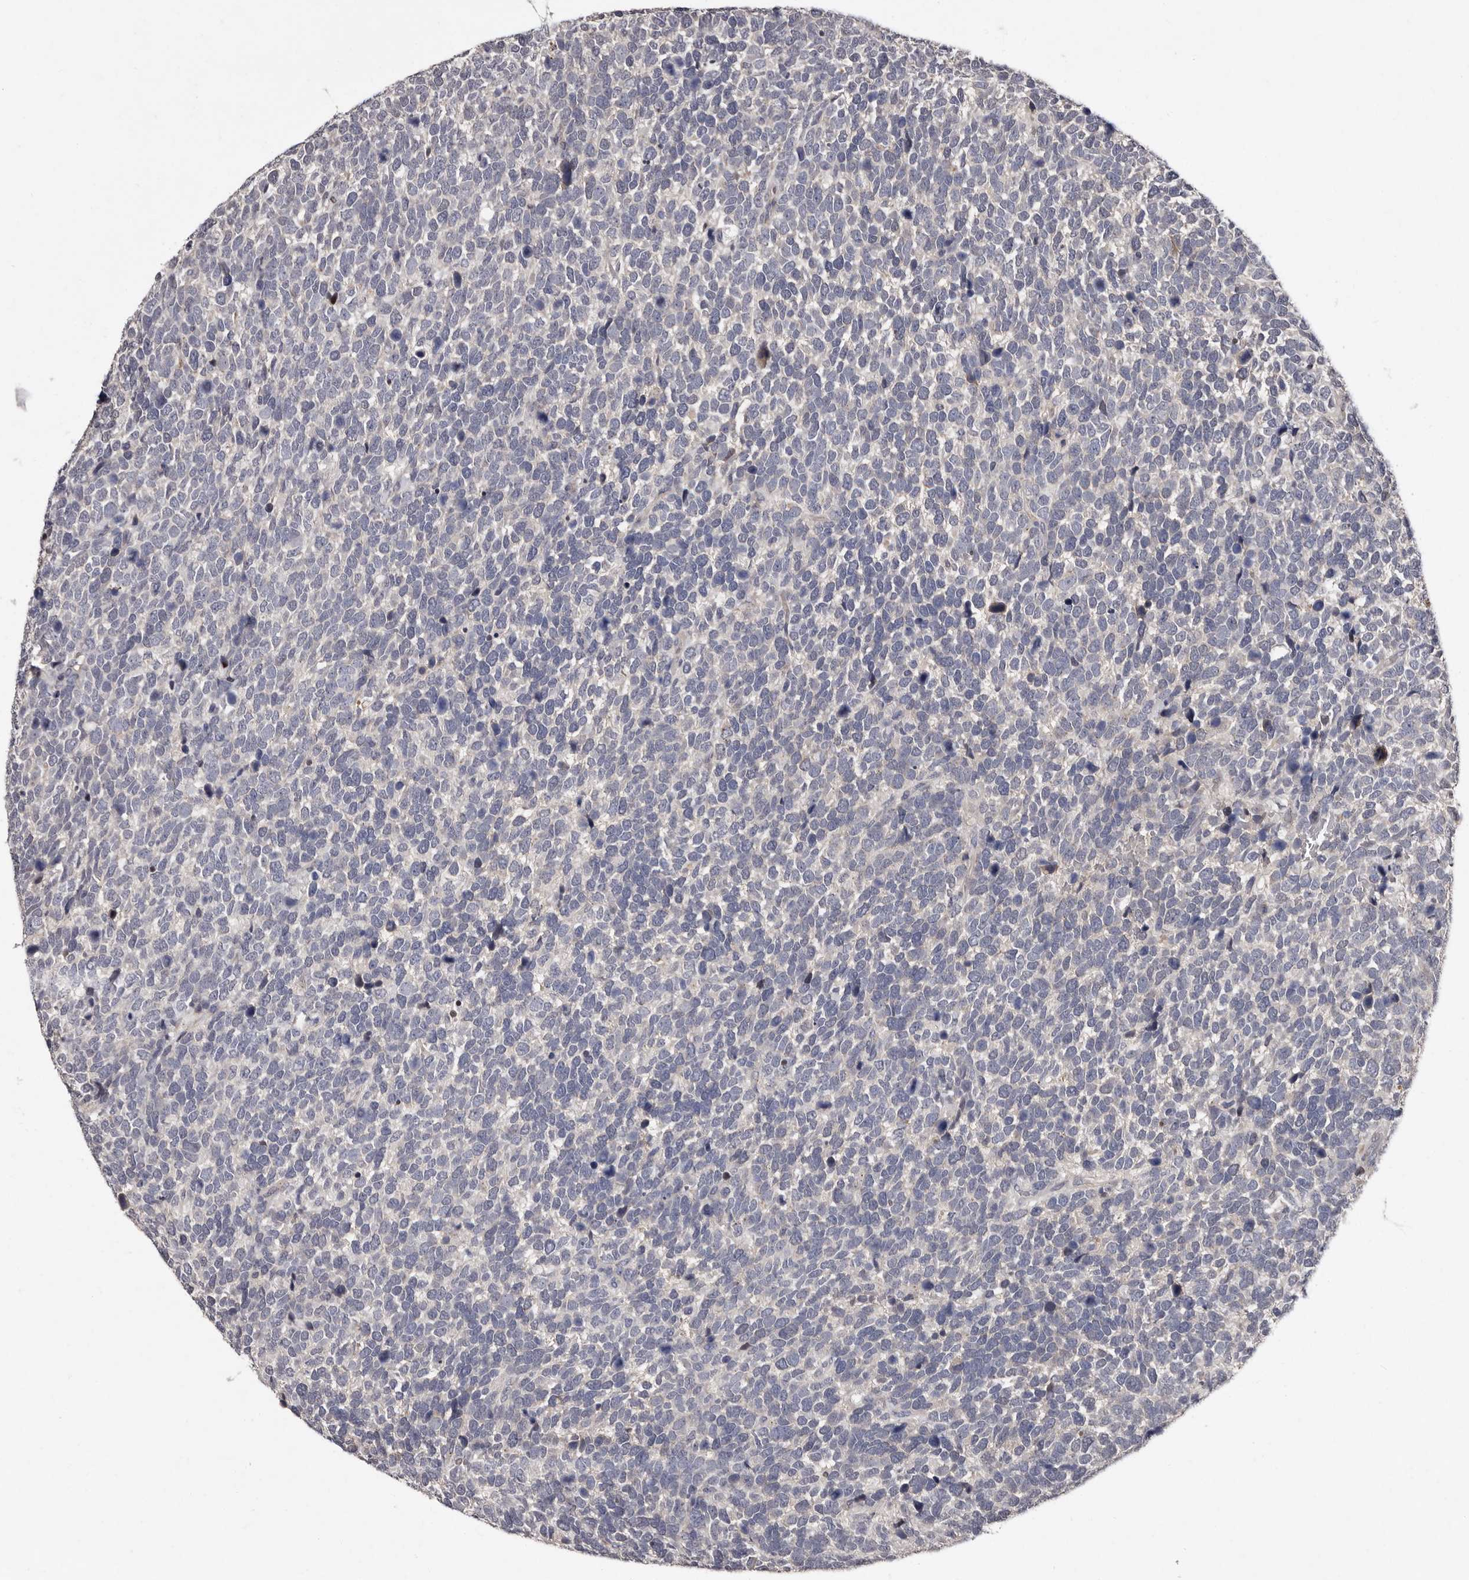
{"staining": {"intensity": "negative", "quantity": "none", "location": "none"}, "tissue": "urothelial cancer", "cell_type": "Tumor cells", "image_type": "cancer", "snomed": [{"axis": "morphology", "description": "Urothelial carcinoma, High grade"}, {"axis": "topography", "description": "Urinary bladder"}], "caption": "Immunohistochemistry (IHC) histopathology image of urothelial carcinoma (high-grade) stained for a protein (brown), which exhibits no staining in tumor cells.", "gene": "DNPH1", "patient": {"sex": "female", "age": 82}}